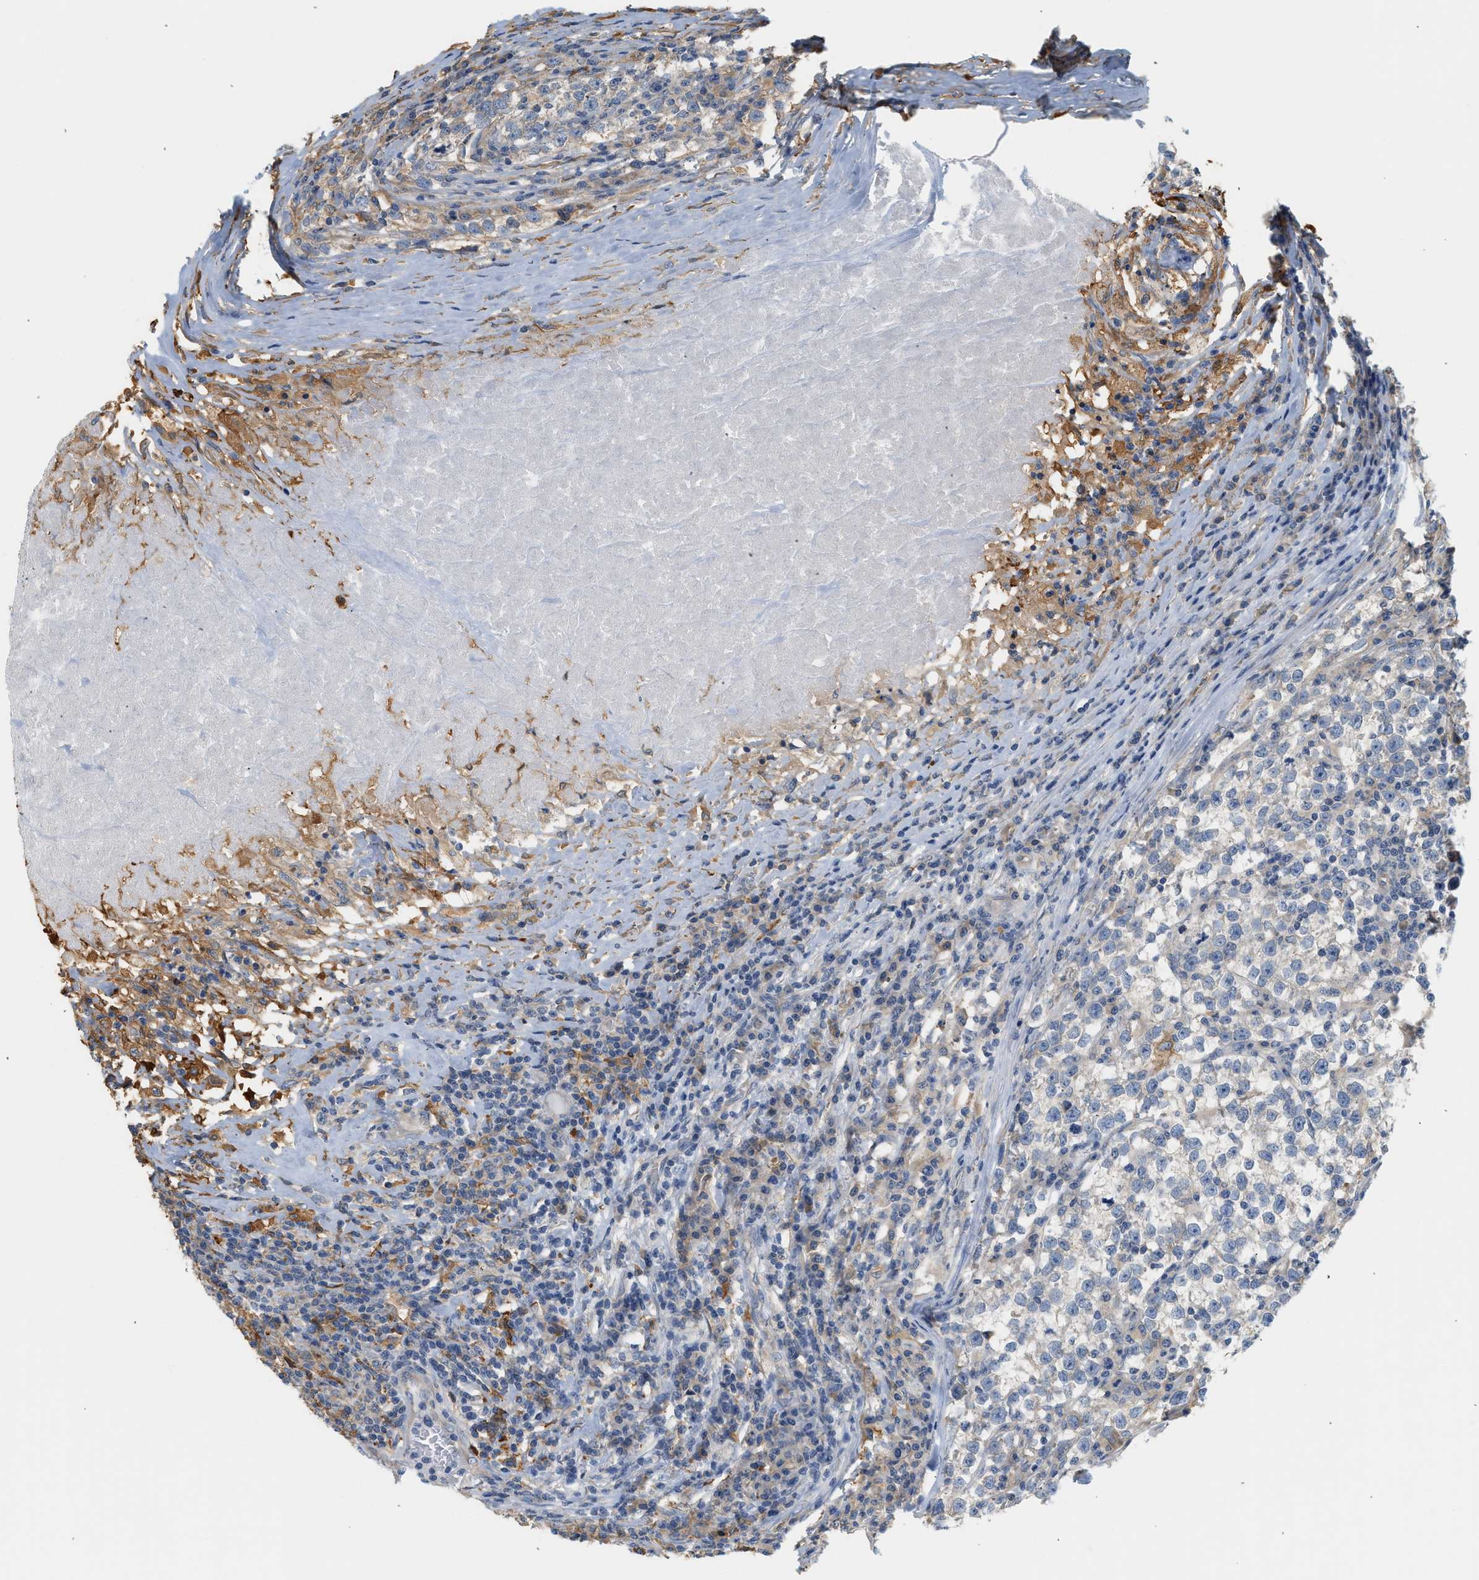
{"staining": {"intensity": "negative", "quantity": "none", "location": "none"}, "tissue": "testis cancer", "cell_type": "Tumor cells", "image_type": "cancer", "snomed": [{"axis": "morphology", "description": "Normal tissue, NOS"}, {"axis": "morphology", "description": "Seminoma, NOS"}, {"axis": "topography", "description": "Testis"}], "caption": "An immunohistochemistry image of testis cancer is shown. There is no staining in tumor cells of testis cancer.", "gene": "CTXN1", "patient": {"sex": "male", "age": 43}}